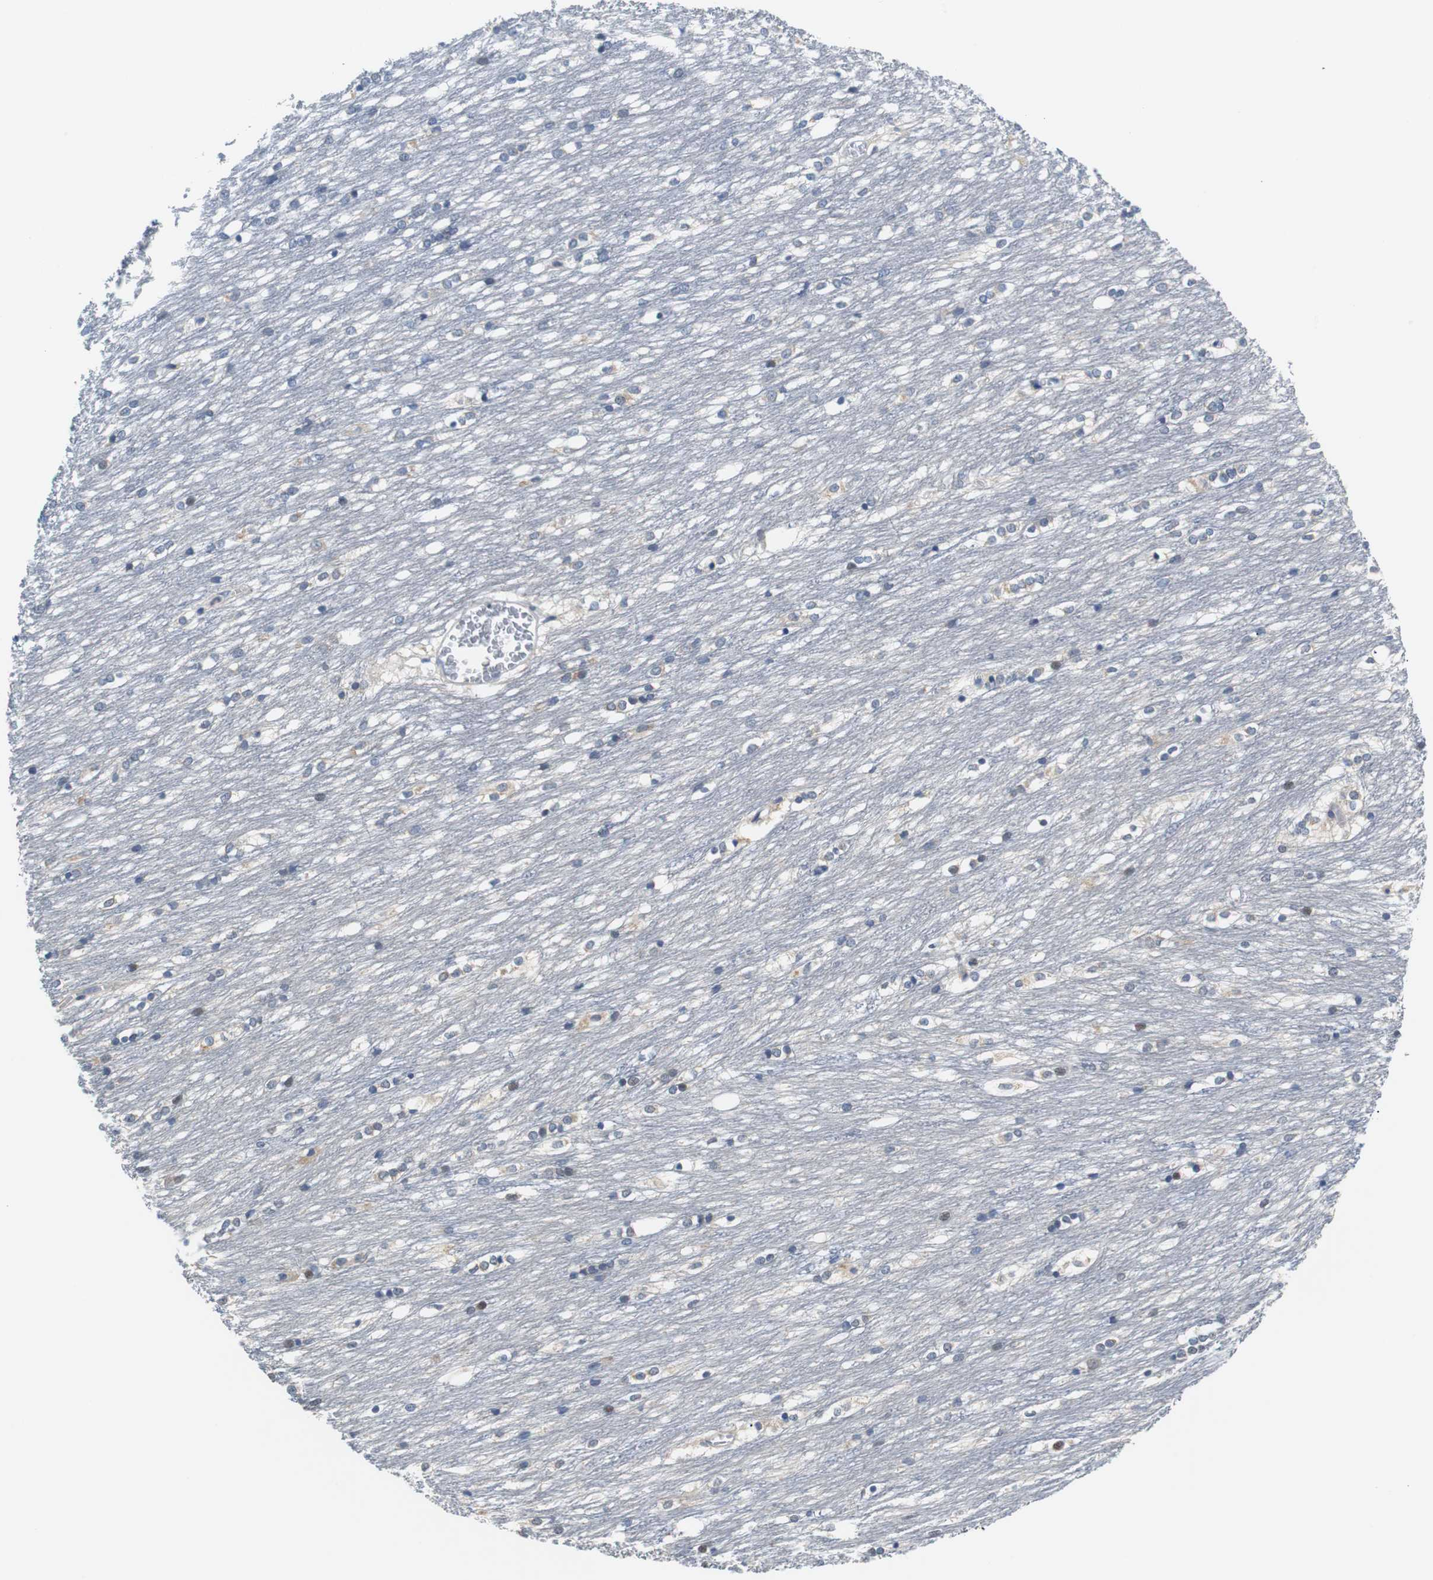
{"staining": {"intensity": "weak", "quantity": "<25%", "location": "cytoplasmic/membranous"}, "tissue": "caudate", "cell_type": "Glial cells", "image_type": "normal", "snomed": [{"axis": "morphology", "description": "Normal tissue, NOS"}, {"axis": "topography", "description": "Lateral ventricle wall"}], "caption": "A photomicrograph of caudate stained for a protein exhibits no brown staining in glial cells. The staining is performed using DAB brown chromogen with nuclei counter-stained in using hematoxylin.", "gene": "PCK1", "patient": {"sex": "female", "age": 19}}